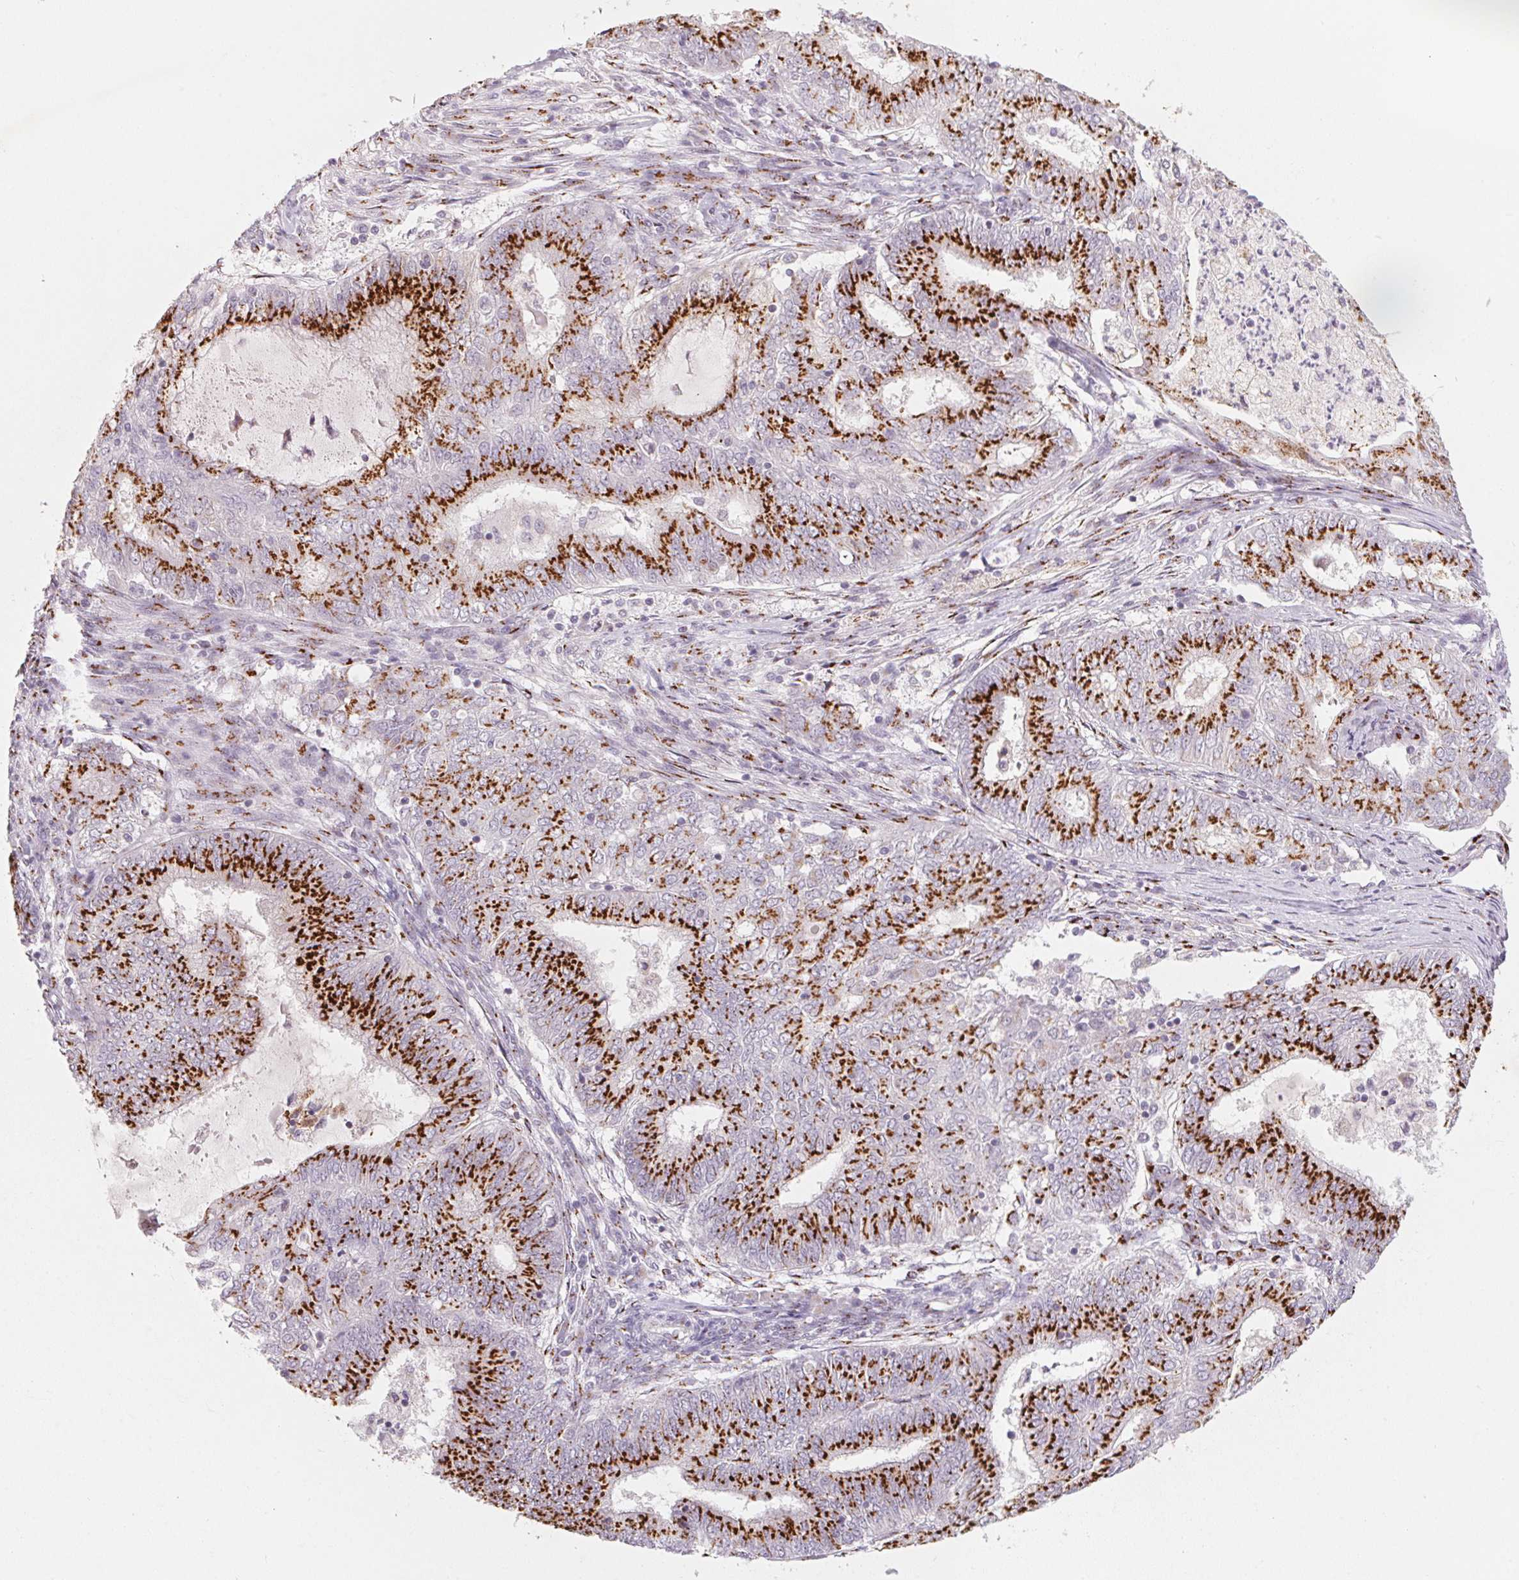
{"staining": {"intensity": "strong", "quantity": ">75%", "location": "cytoplasmic/membranous"}, "tissue": "endometrial cancer", "cell_type": "Tumor cells", "image_type": "cancer", "snomed": [{"axis": "morphology", "description": "Adenocarcinoma, NOS"}, {"axis": "topography", "description": "Endometrium"}], "caption": "A high amount of strong cytoplasmic/membranous expression is identified in about >75% of tumor cells in endometrial cancer tissue. Using DAB (brown) and hematoxylin (blue) stains, captured at high magnification using brightfield microscopy.", "gene": "RAB22A", "patient": {"sex": "female", "age": 62}}